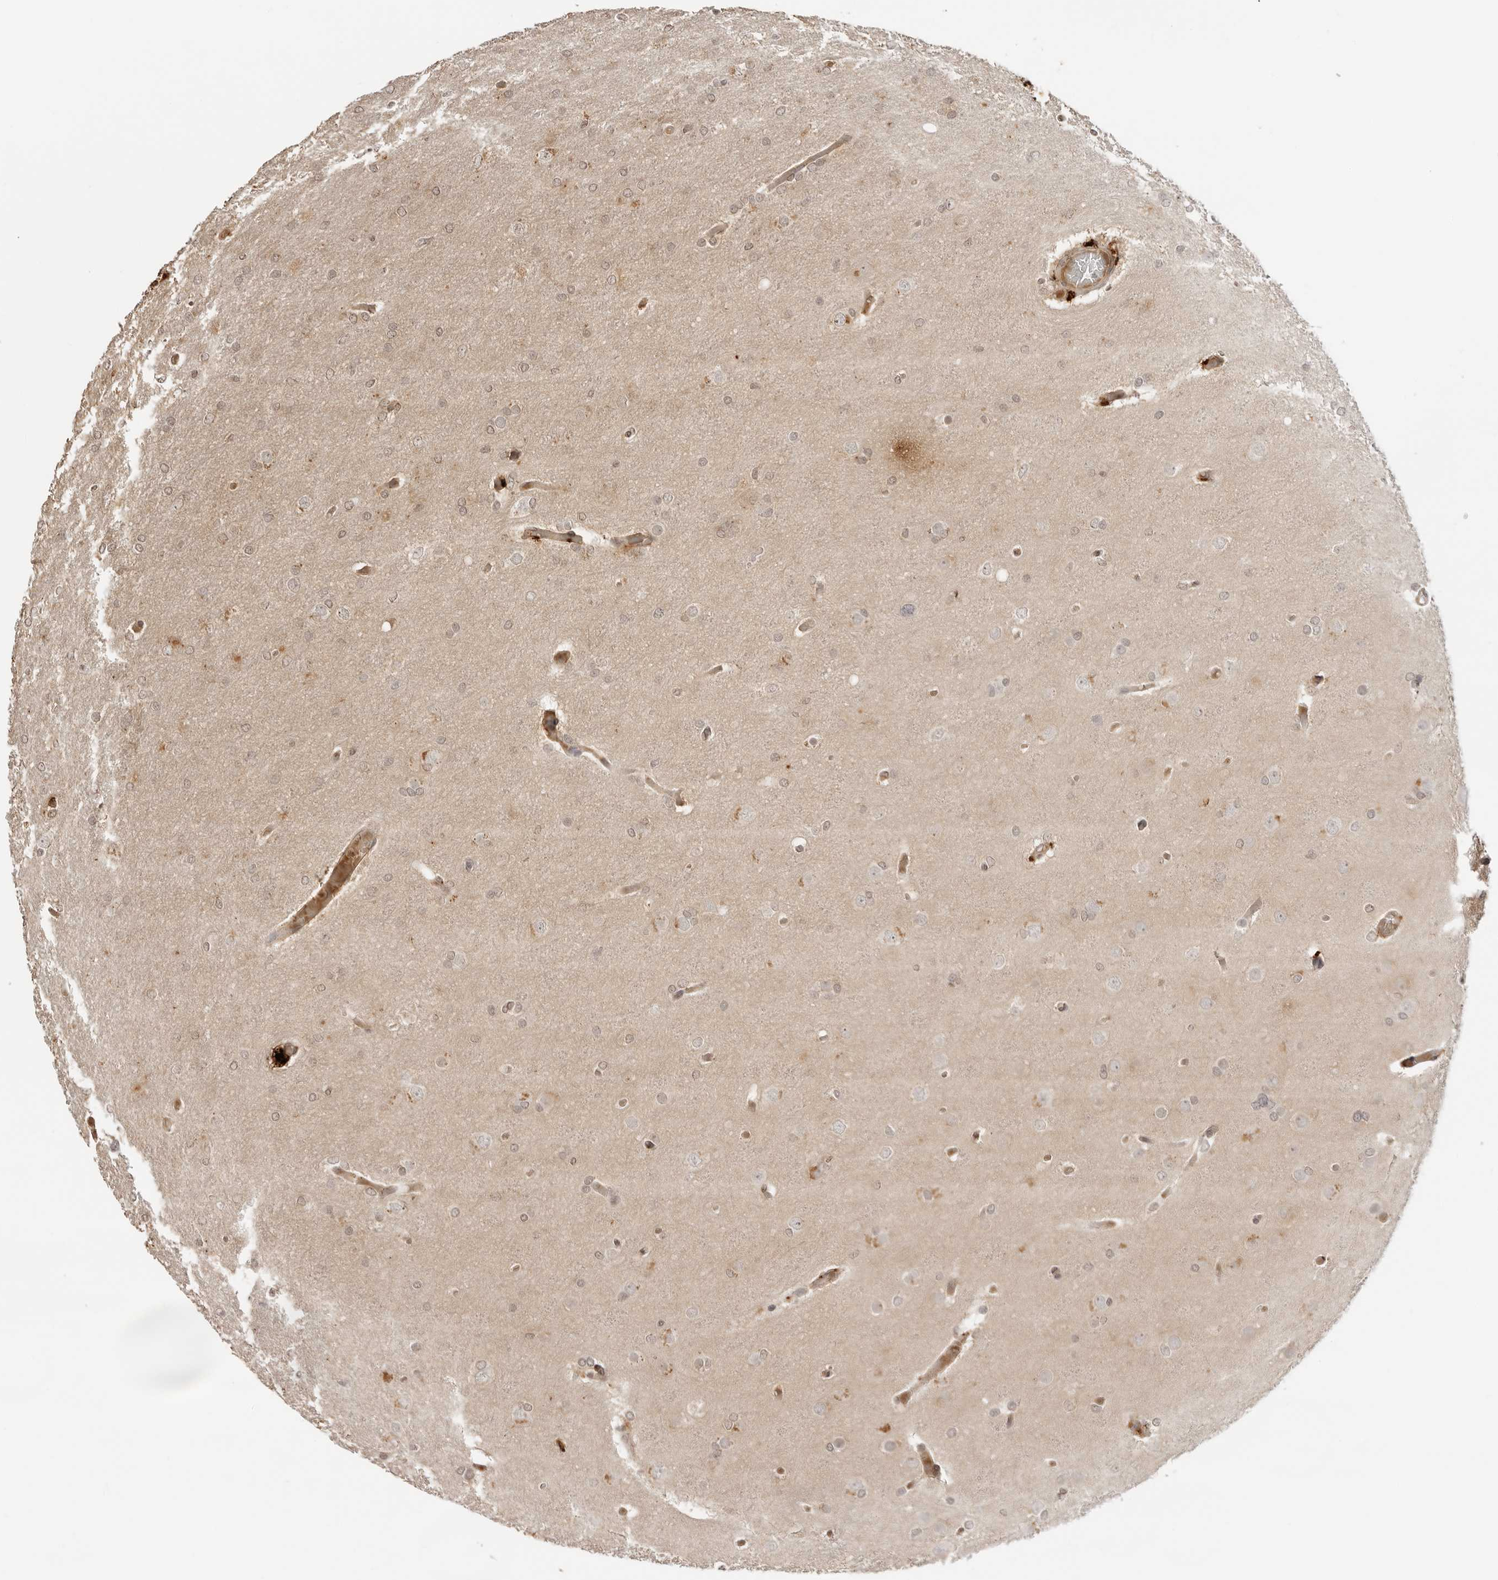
{"staining": {"intensity": "weak", "quantity": ">75%", "location": "nuclear"}, "tissue": "glioma", "cell_type": "Tumor cells", "image_type": "cancer", "snomed": [{"axis": "morphology", "description": "Glioma, malignant, High grade"}, {"axis": "topography", "description": "Cerebral cortex"}], "caption": "Protein expression analysis of glioma displays weak nuclear staining in about >75% of tumor cells. The protein is shown in brown color, while the nuclei are stained blue.", "gene": "IKBKE", "patient": {"sex": "female", "age": 36}}